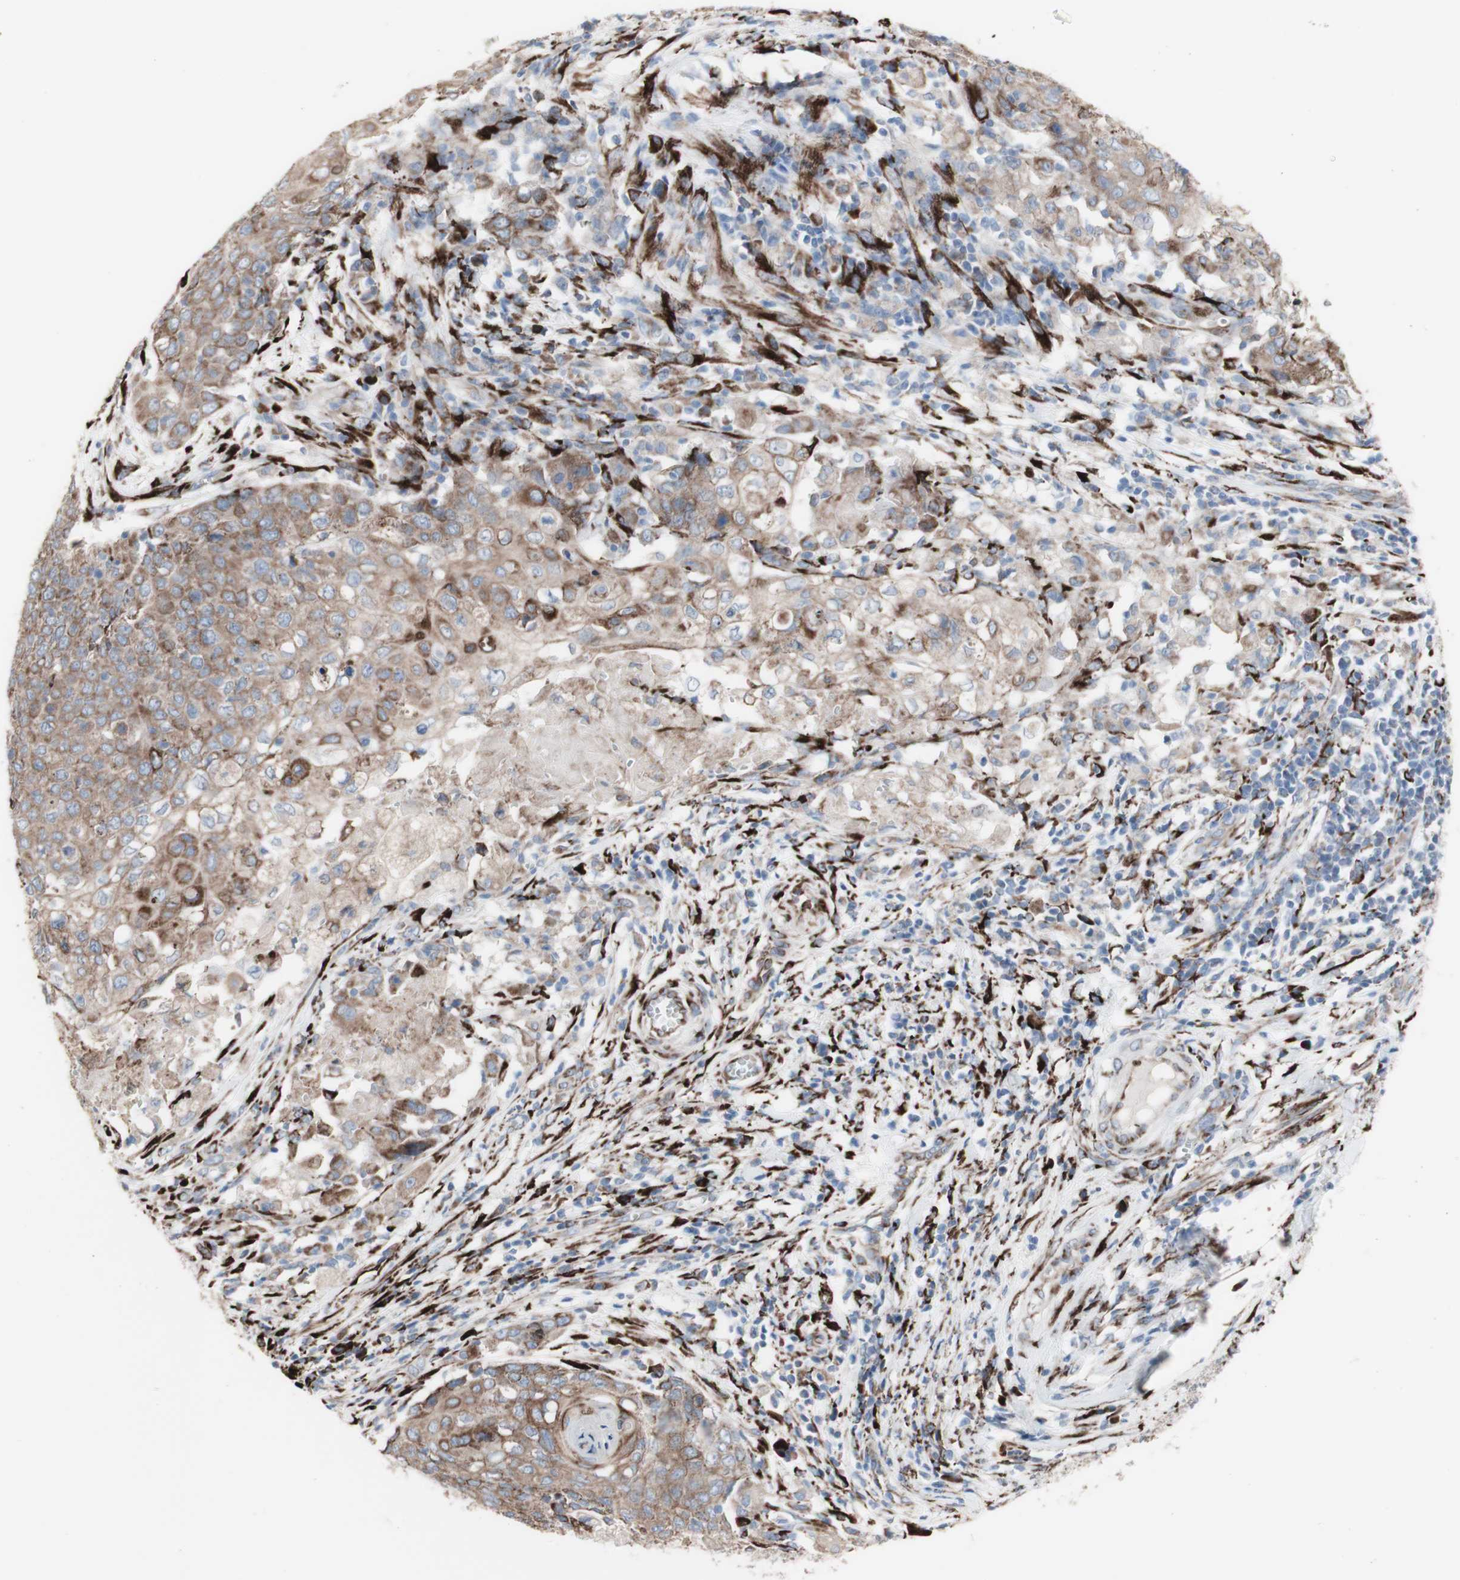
{"staining": {"intensity": "moderate", "quantity": ">75%", "location": "cytoplasmic/membranous"}, "tissue": "cervical cancer", "cell_type": "Tumor cells", "image_type": "cancer", "snomed": [{"axis": "morphology", "description": "Squamous cell carcinoma, NOS"}, {"axis": "topography", "description": "Cervix"}], "caption": "Human cervical squamous cell carcinoma stained for a protein (brown) exhibits moderate cytoplasmic/membranous positive positivity in approximately >75% of tumor cells.", "gene": "AGPAT5", "patient": {"sex": "female", "age": 39}}